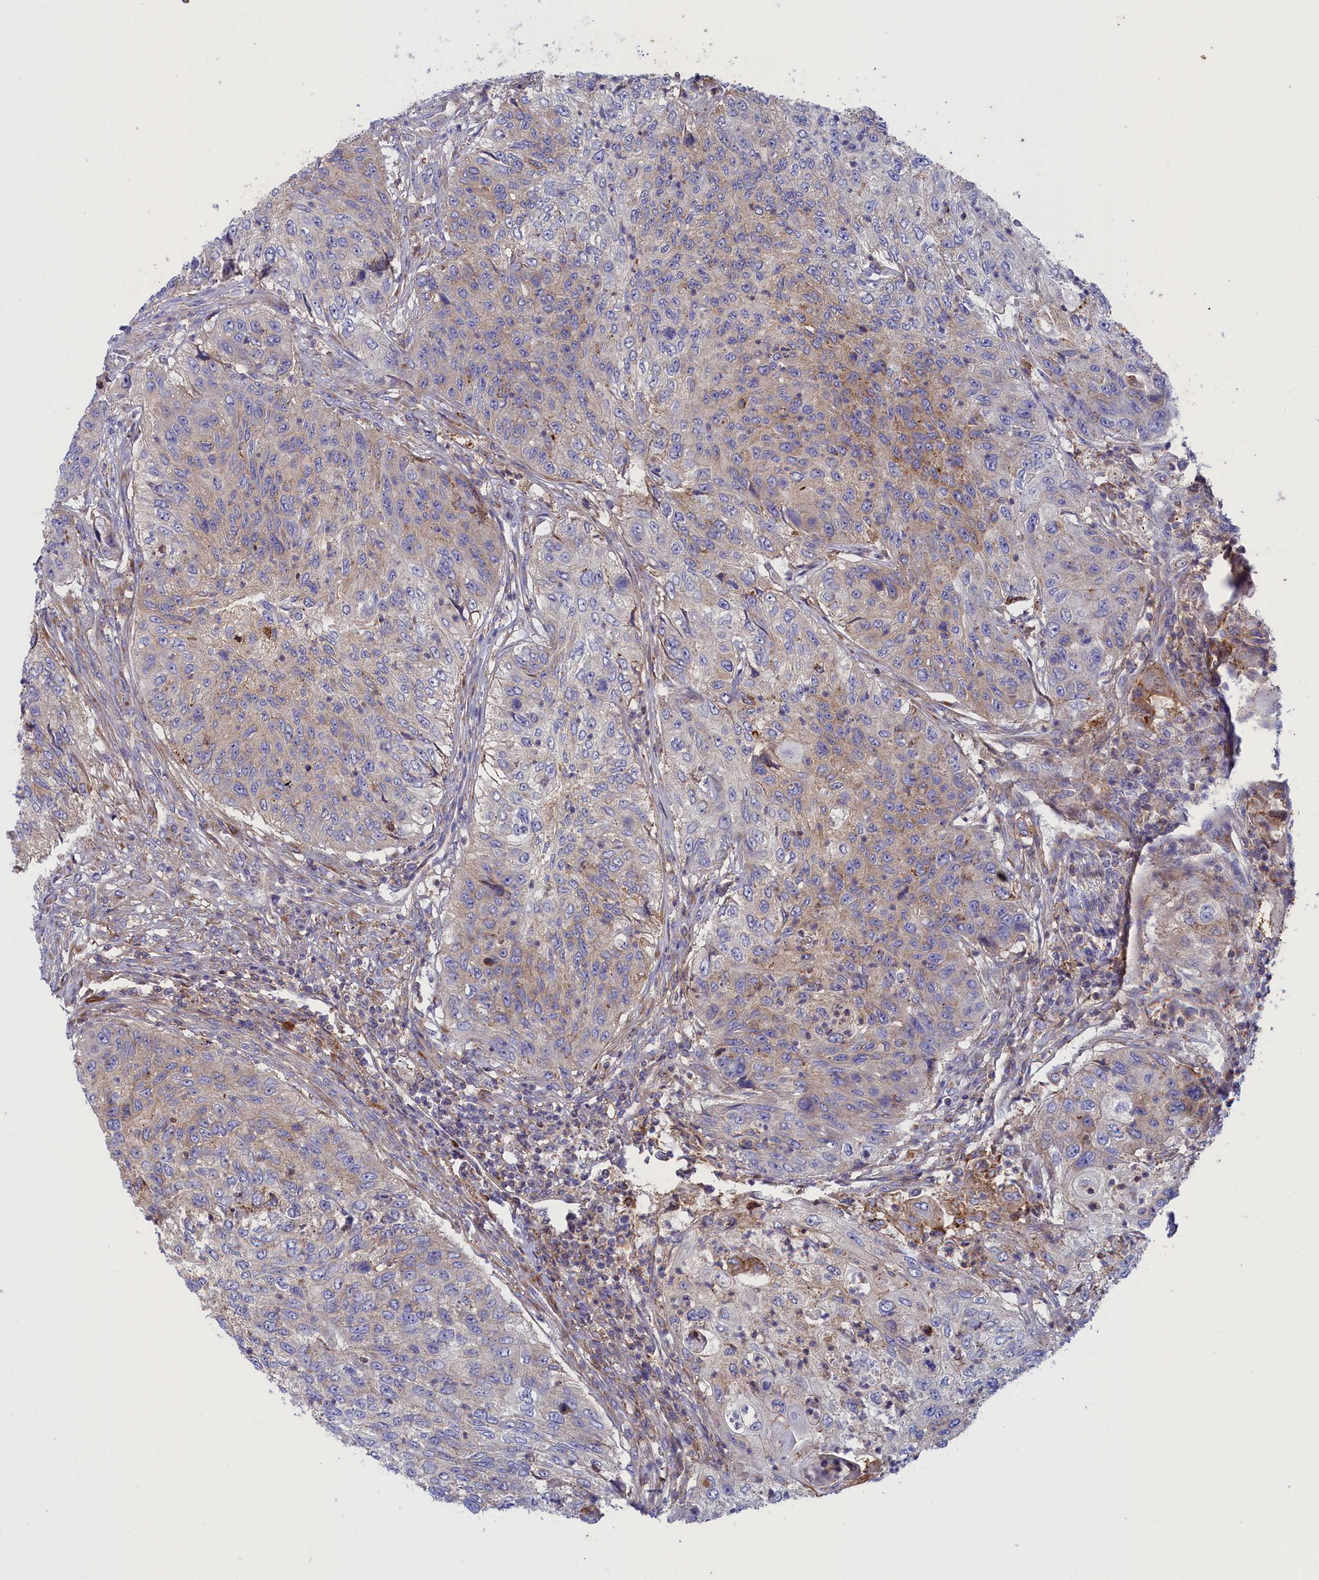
{"staining": {"intensity": "negative", "quantity": "none", "location": "none"}, "tissue": "urothelial cancer", "cell_type": "Tumor cells", "image_type": "cancer", "snomed": [{"axis": "morphology", "description": "Urothelial carcinoma, High grade"}, {"axis": "topography", "description": "Urinary bladder"}], "caption": "The IHC histopathology image has no significant staining in tumor cells of high-grade urothelial carcinoma tissue.", "gene": "SCAMP4", "patient": {"sex": "female", "age": 60}}